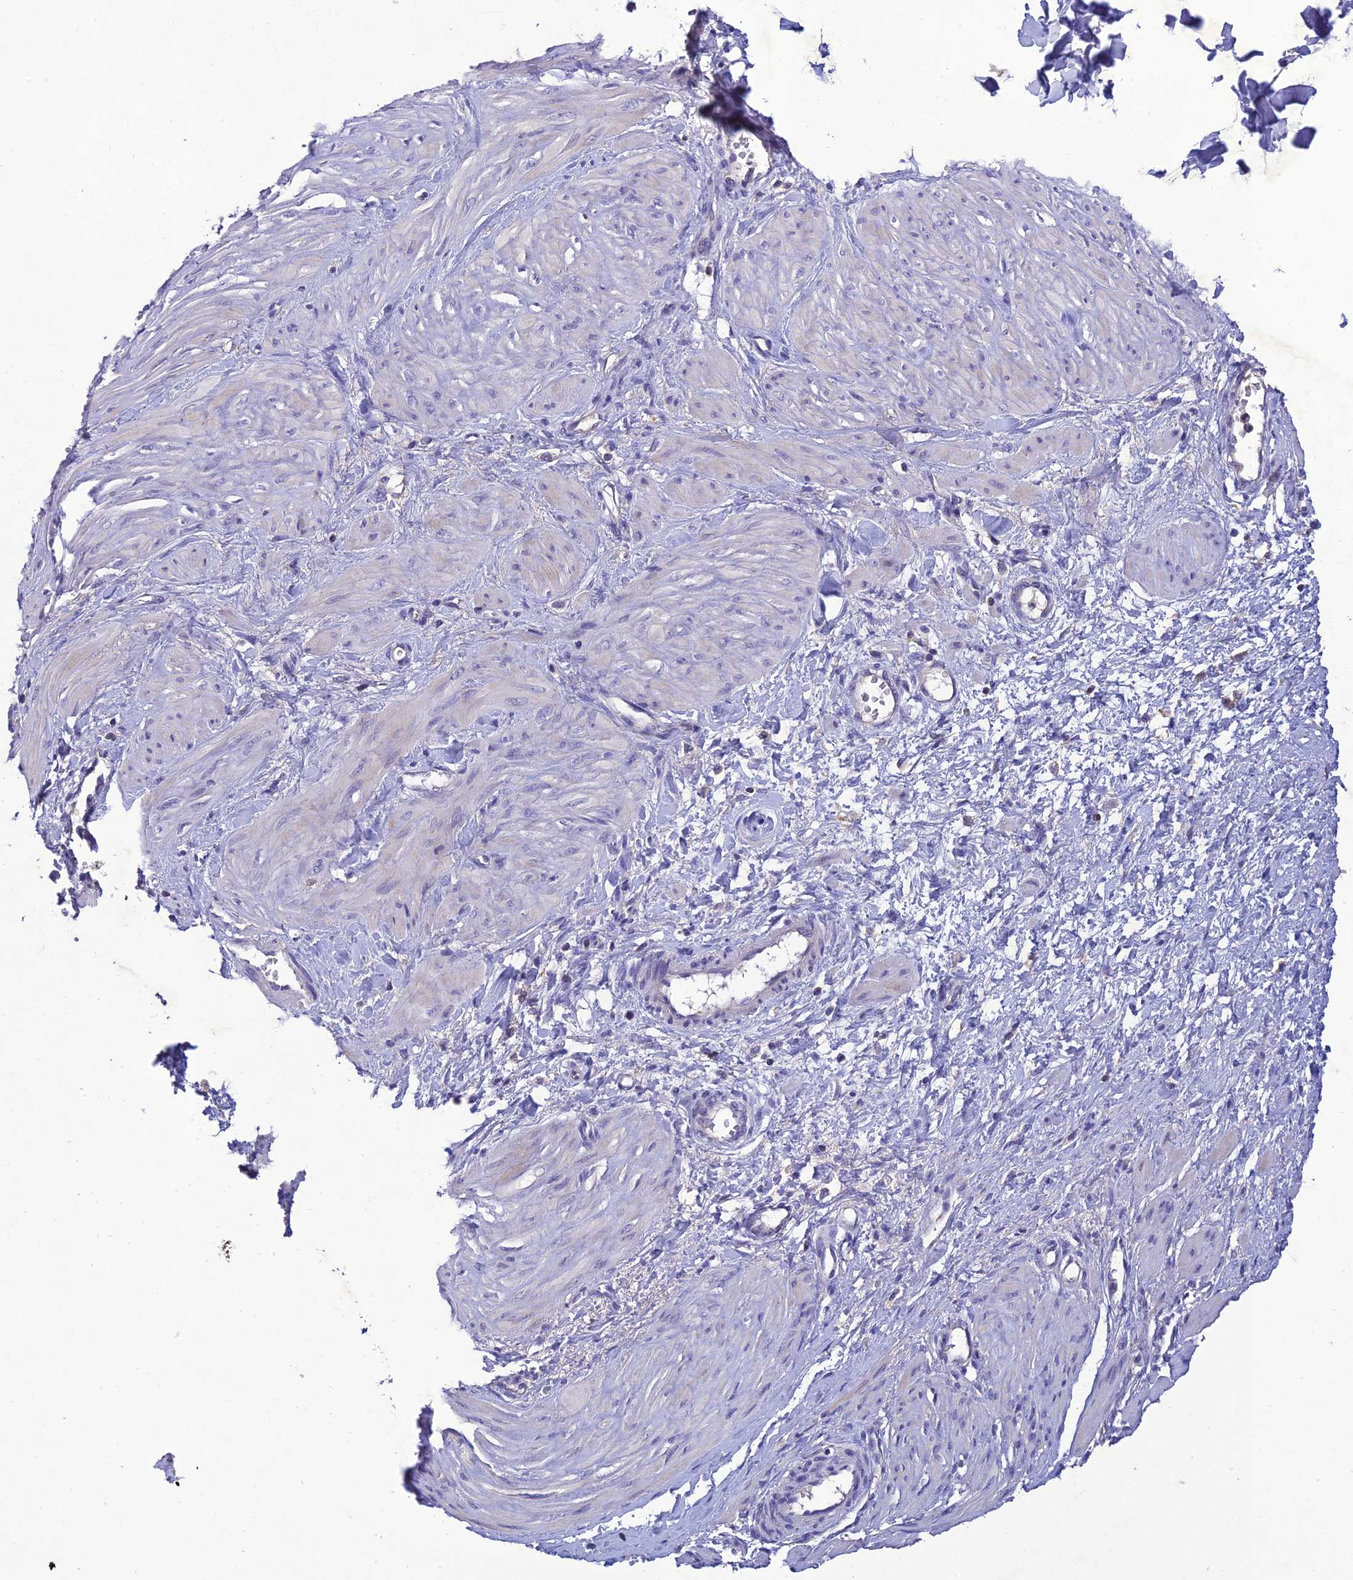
{"staining": {"intensity": "negative", "quantity": "none", "location": "none"}, "tissue": "smooth muscle", "cell_type": "Smooth muscle cells", "image_type": "normal", "snomed": [{"axis": "morphology", "description": "Normal tissue, NOS"}, {"axis": "topography", "description": "Endometrium"}], "caption": "A photomicrograph of human smooth muscle is negative for staining in smooth muscle cells. Nuclei are stained in blue.", "gene": "SNX24", "patient": {"sex": "female", "age": 33}}